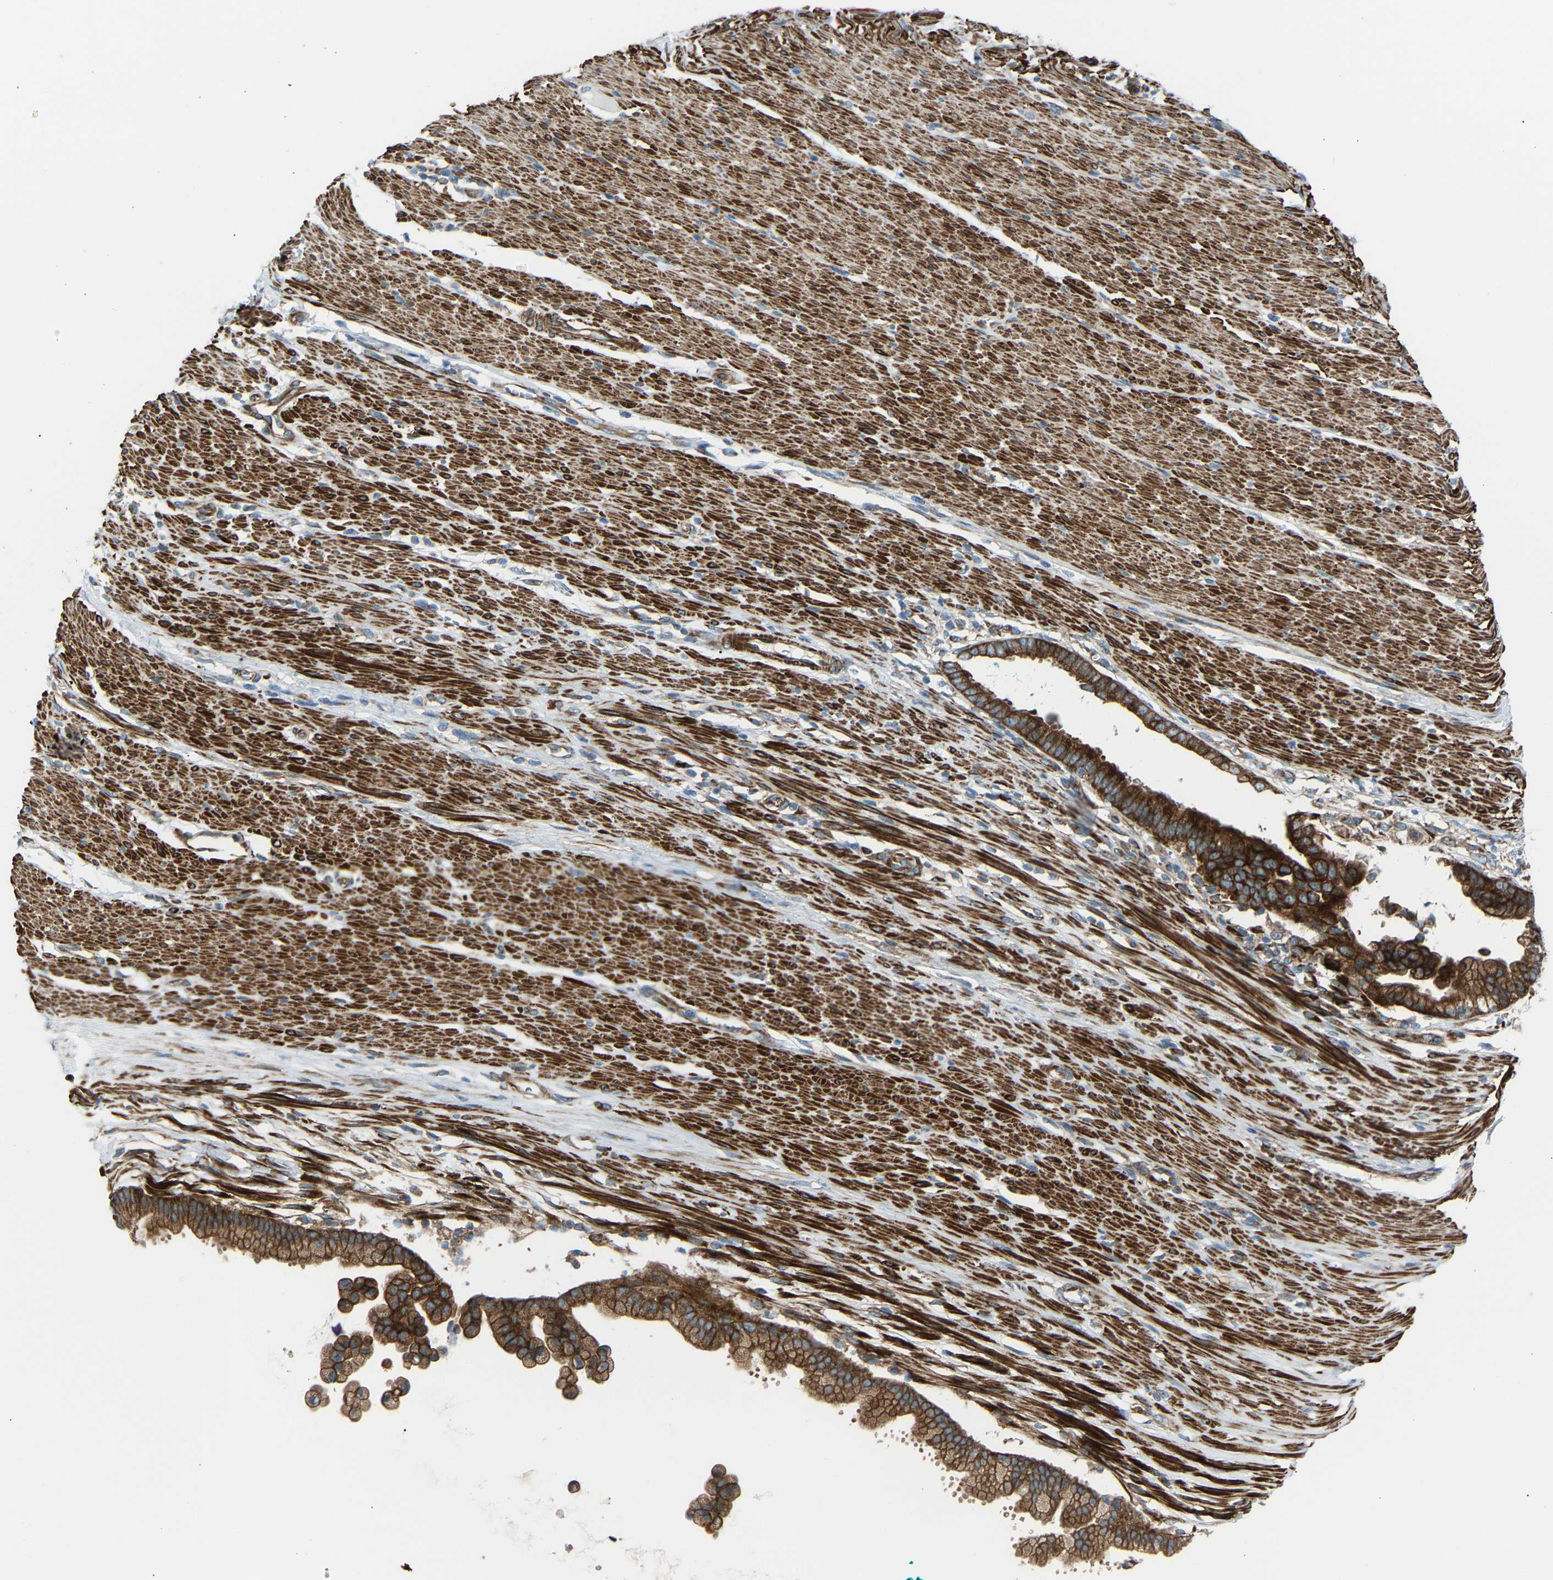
{"staining": {"intensity": "strong", "quantity": ">75%", "location": "cytoplasmic/membranous"}, "tissue": "pancreatic cancer", "cell_type": "Tumor cells", "image_type": "cancer", "snomed": [{"axis": "morphology", "description": "Adenocarcinoma, NOS"}, {"axis": "topography", "description": "Pancreas"}], "caption": "Tumor cells display strong cytoplasmic/membranous expression in approximately >75% of cells in adenocarcinoma (pancreatic).", "gene": "VPS41", "patient": {"sex": "male", "age": 69}}